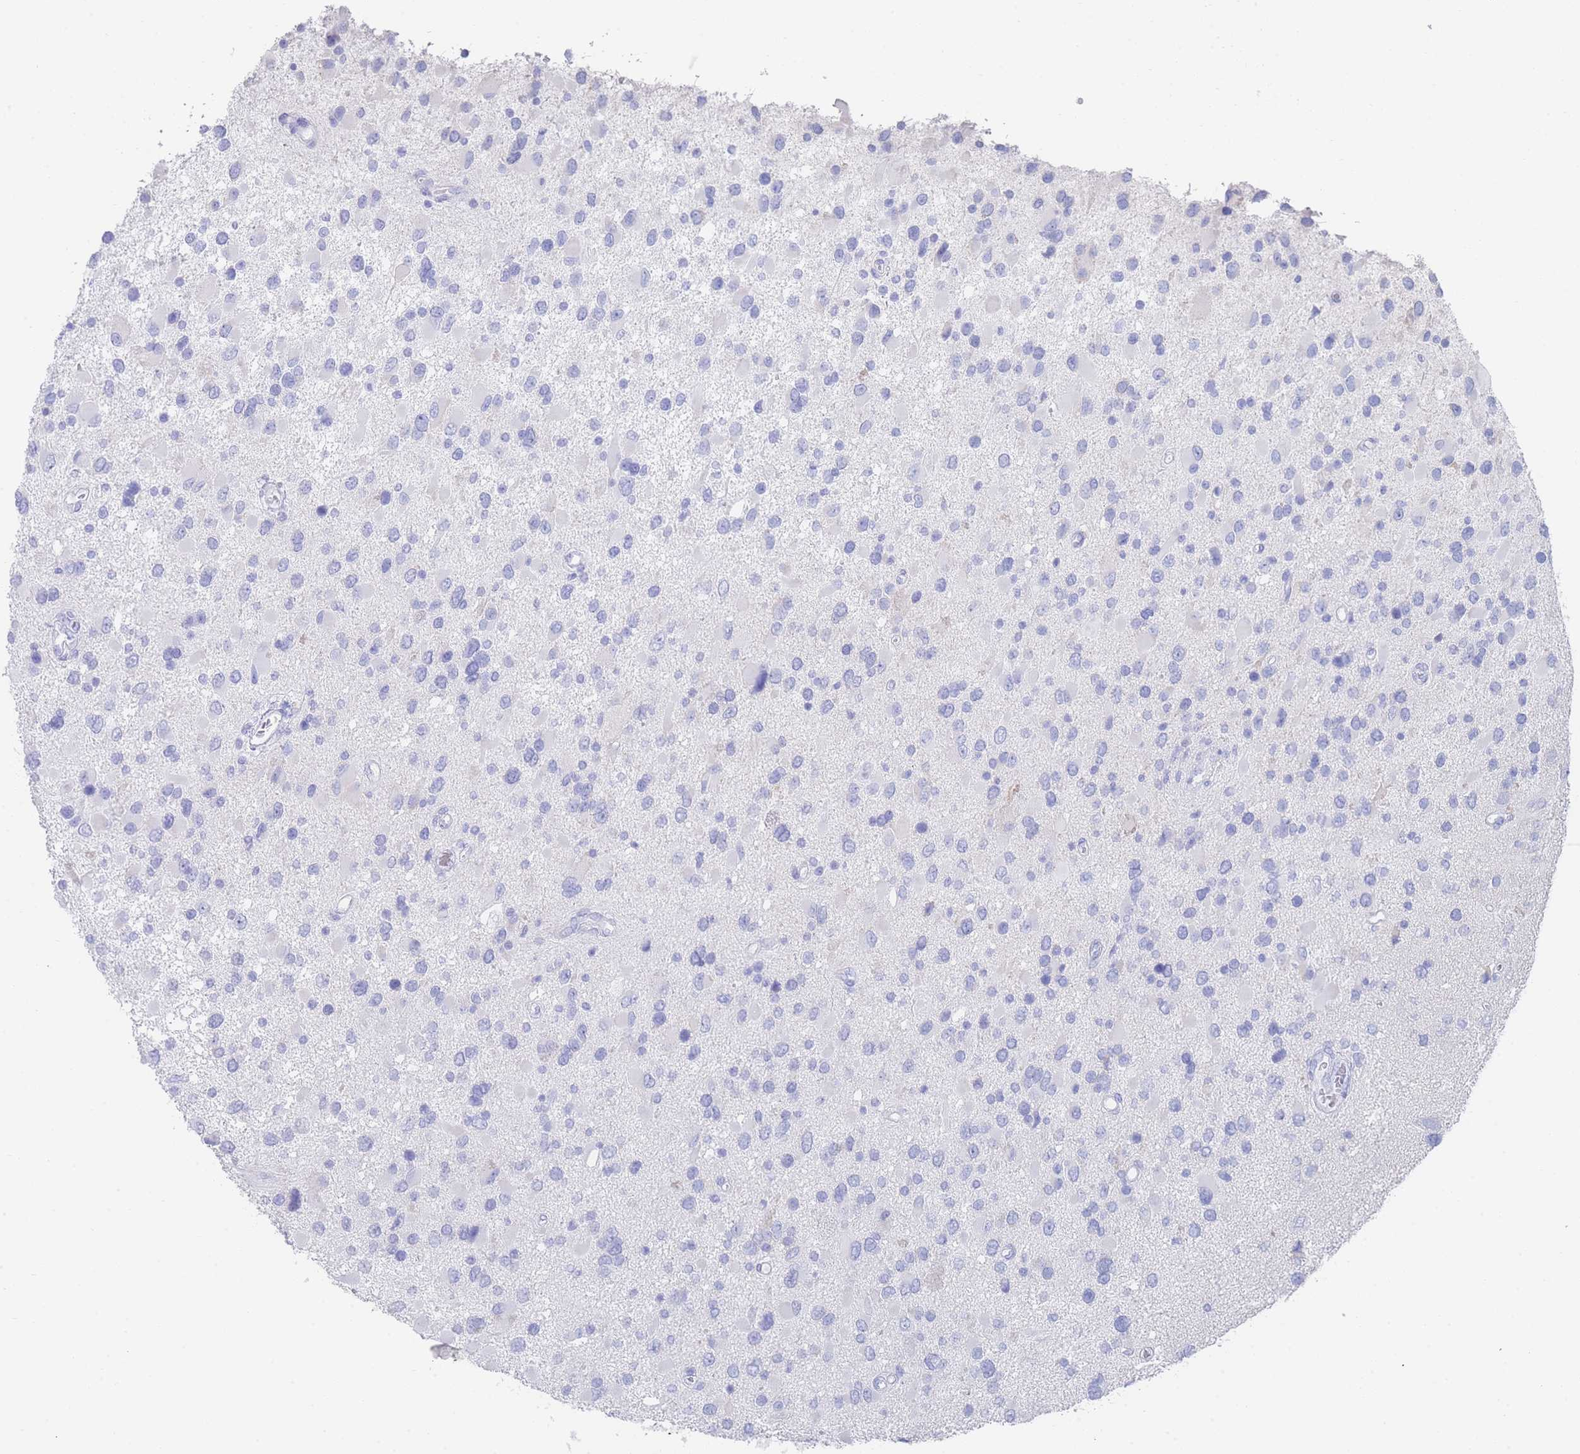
{"staining": {"intensity": "negative", "quantity": "none", "location": "none"}, "tissue": "glioma", "cell_type": "Tumor cells", "image_type": "cancer", "snomed": [{"axis": "morphology", "description": "Glioma, malignant, High grade"}, {"axis": "topography", "description": "Brain"}], "caption": "There is no significant staining in tumor cells of high-grade glioma (malignant).", "gene": "LRRC37A", "patient": {"sex": "male", "age": 53}}